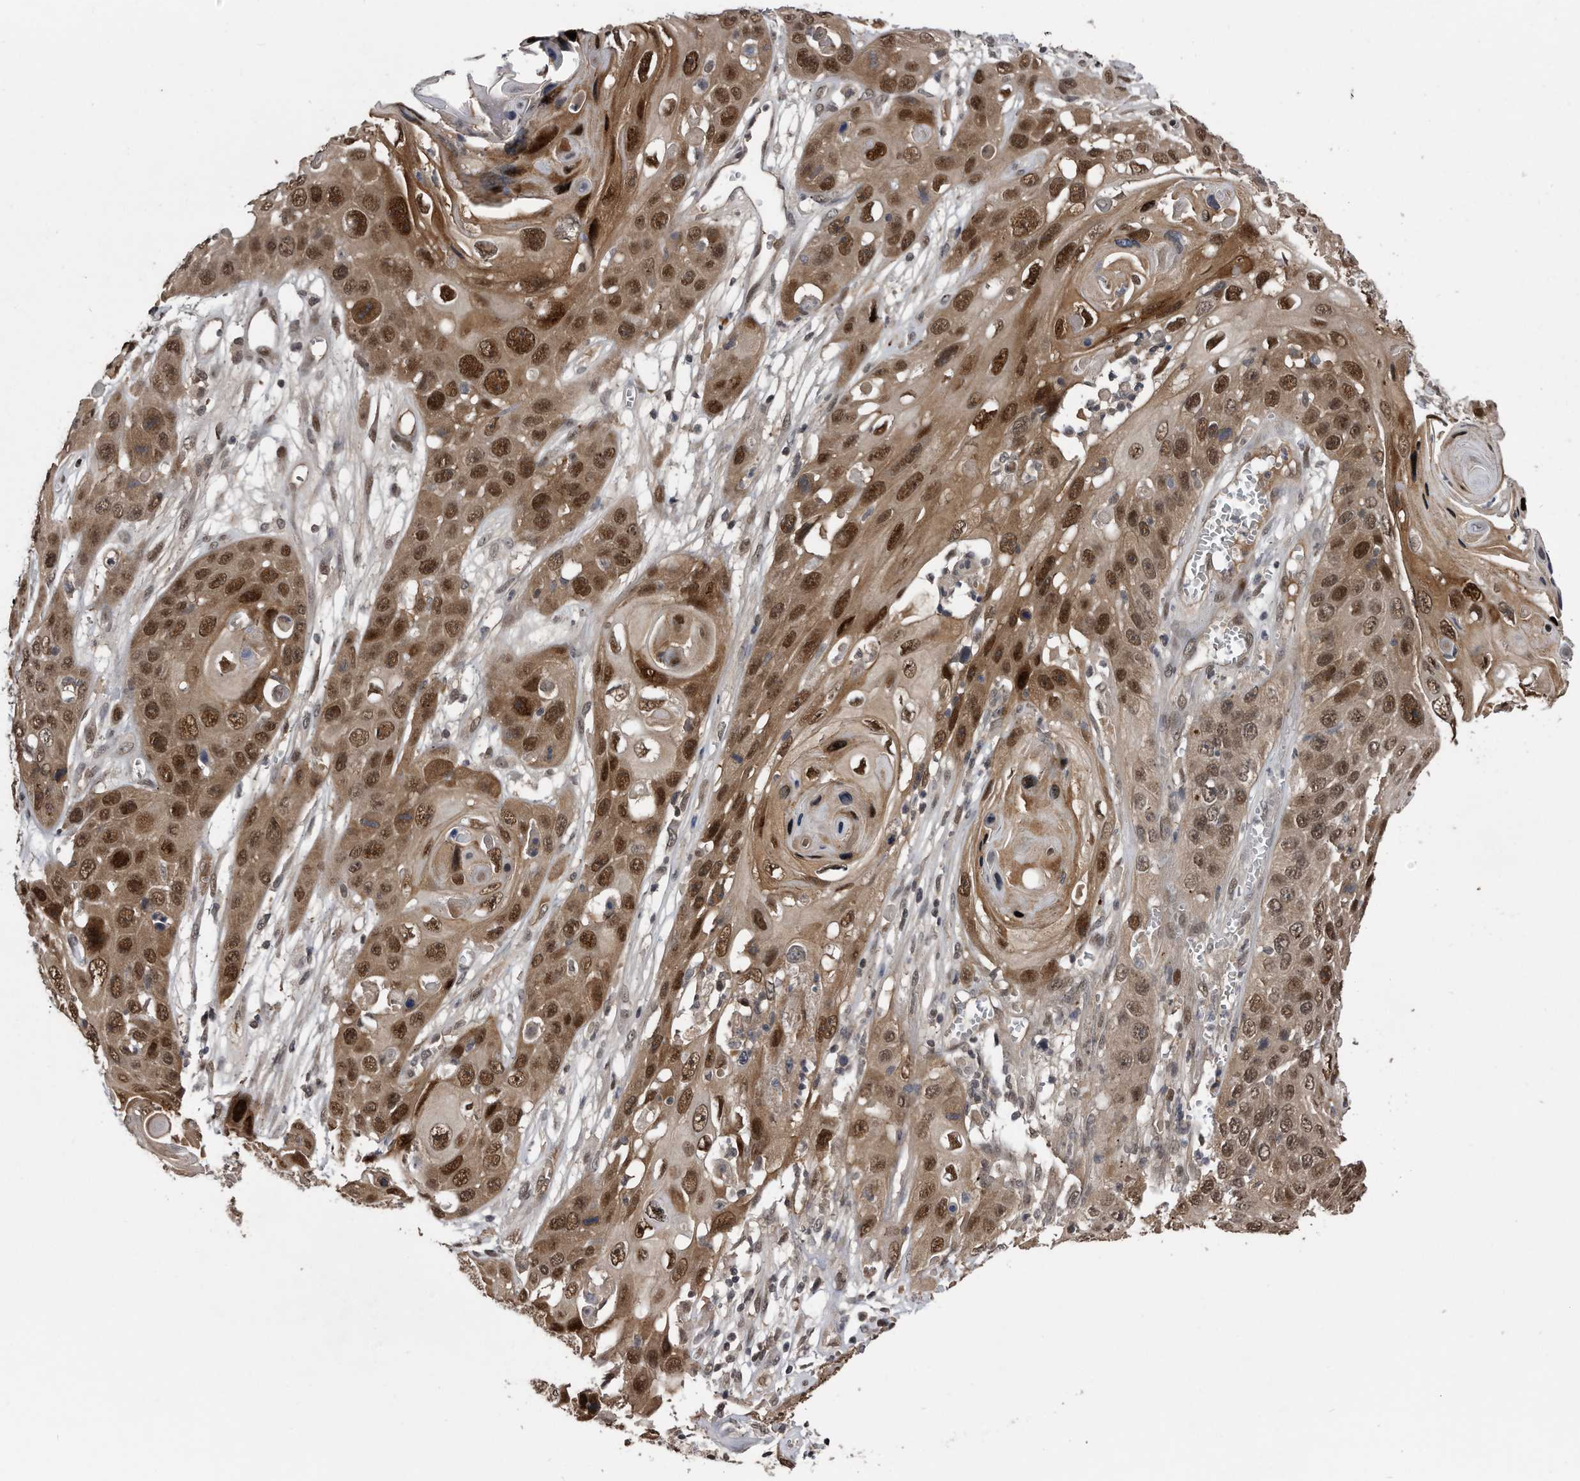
{"staining": {"intensity": "strong", "quantity": ">75%", "location": "cytoplasmic/membranous,nuclear"}, "tissue": "skin cancer", "cell_type": "Tumor cells", "image_type": "cancer", "snomed": [{"axis": "morphology", "description": "Squamous cell carcinoma, NOS"}, {"axis": "topography", "description": "Skin"}], "caption": "Brown immunohistochemical staining in squamous cell carcinoma (skin) shows strong cytoplasmic/membranous and nuclear staining in about >75% of tumor cells. The staining was performed using DAB (3,3'-diaminobenzidine) to visualize the protein expression in brown, while the nuclei were stained in blue with hematoxylin (Magnification: 20x).", "gene": "RAD23B", "patient": {"sex": "male", "age": 55}}